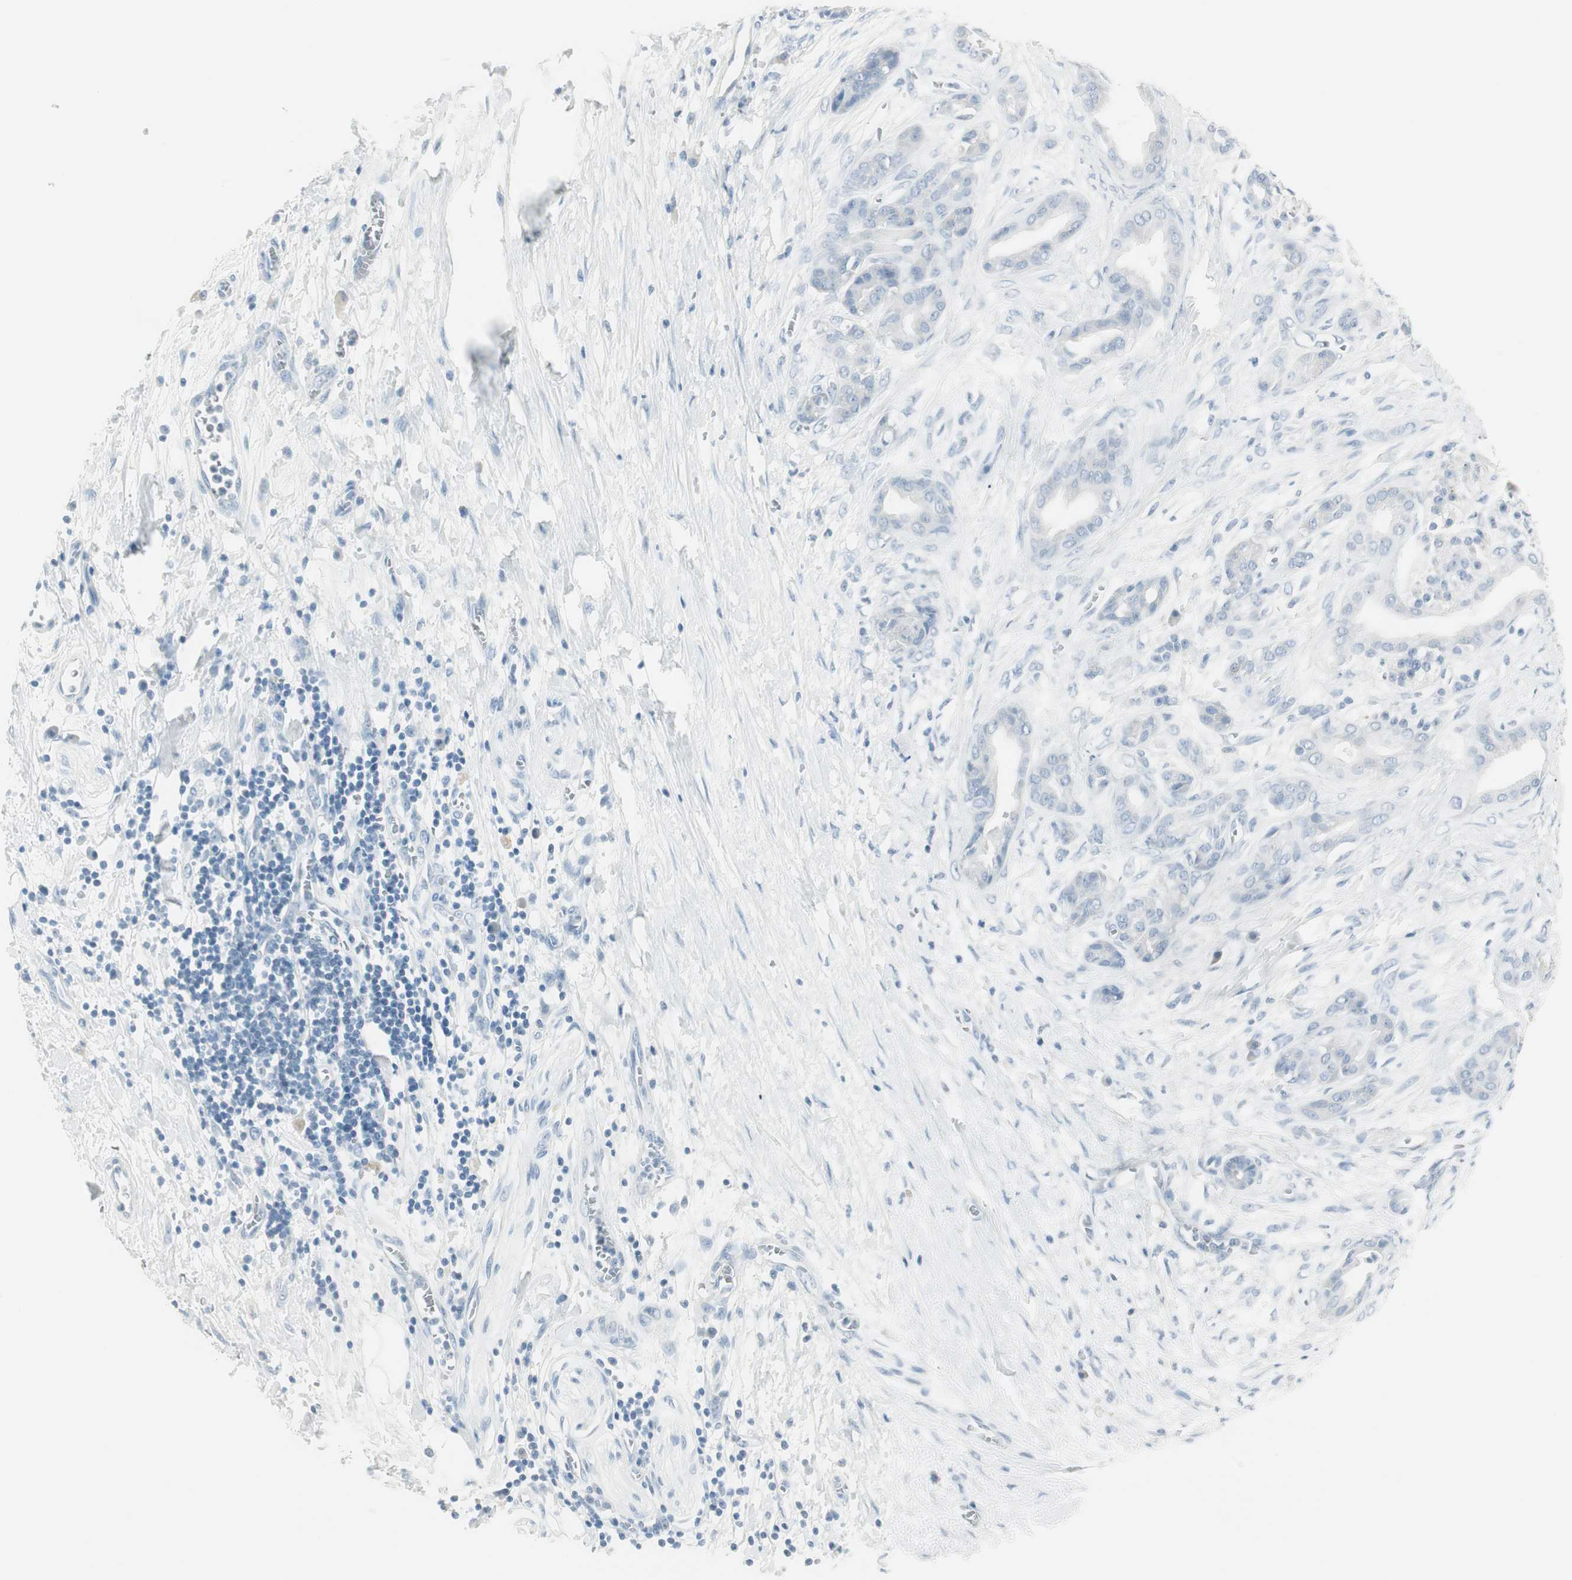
{"staining": {"intensity": "negative", "quantity": "none", "location": "none"}, "tissue": "pancreatic cancer", "cell_type": "Tumor cells", "image_type": "cancer", "snomed": [{"axis": "morphology", "description": "Adenocarcinoma, NOS"}, {"axis": "topography", "description": "Pancreas"}], "caption": "An image of pancreatic cancer (adenocarcinoma) stained for a protein reveals no brown staining in tumor cells.", "gene": "ITLN2", "patient": {"sex": "male", "age": 59}}